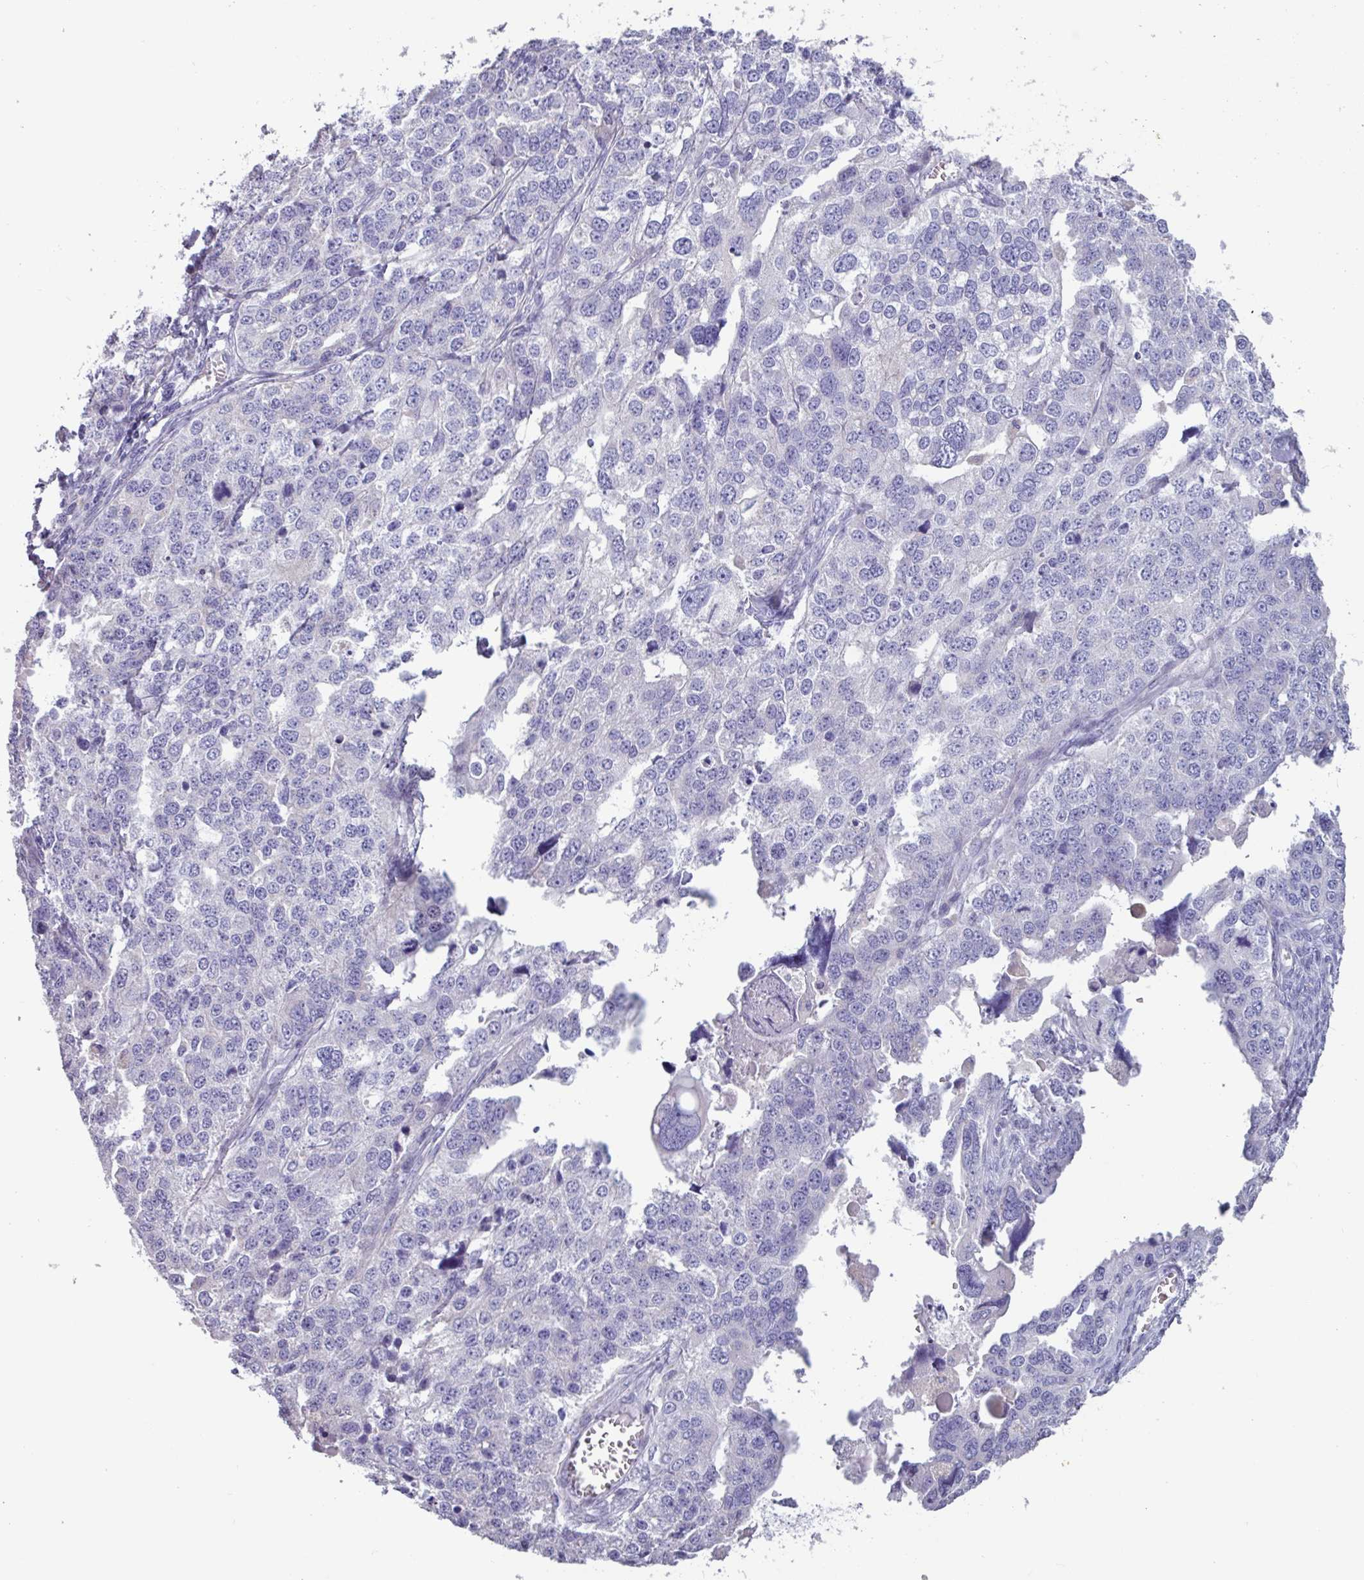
{"staining": {"intensity": "negative", "quantity": "none", "location": "none"}, "tissue": "ovarian cancer", "cell_type": "Tumor cells", "image_type": "cancer", "snomed": [{"axis": "morphology", "description": "Cystadenocarcinoma, serous, NOS"}, {"axis": "topography", "description": "Ovary"}], "caption": "Human serous cystadenocarcinoma (ovarian) stained for a protein using immunohistochemistry demonstrates no expression in tumor cells.", "gene": "ADGRE1", "patient": {"sex": "female", "age": 76}}